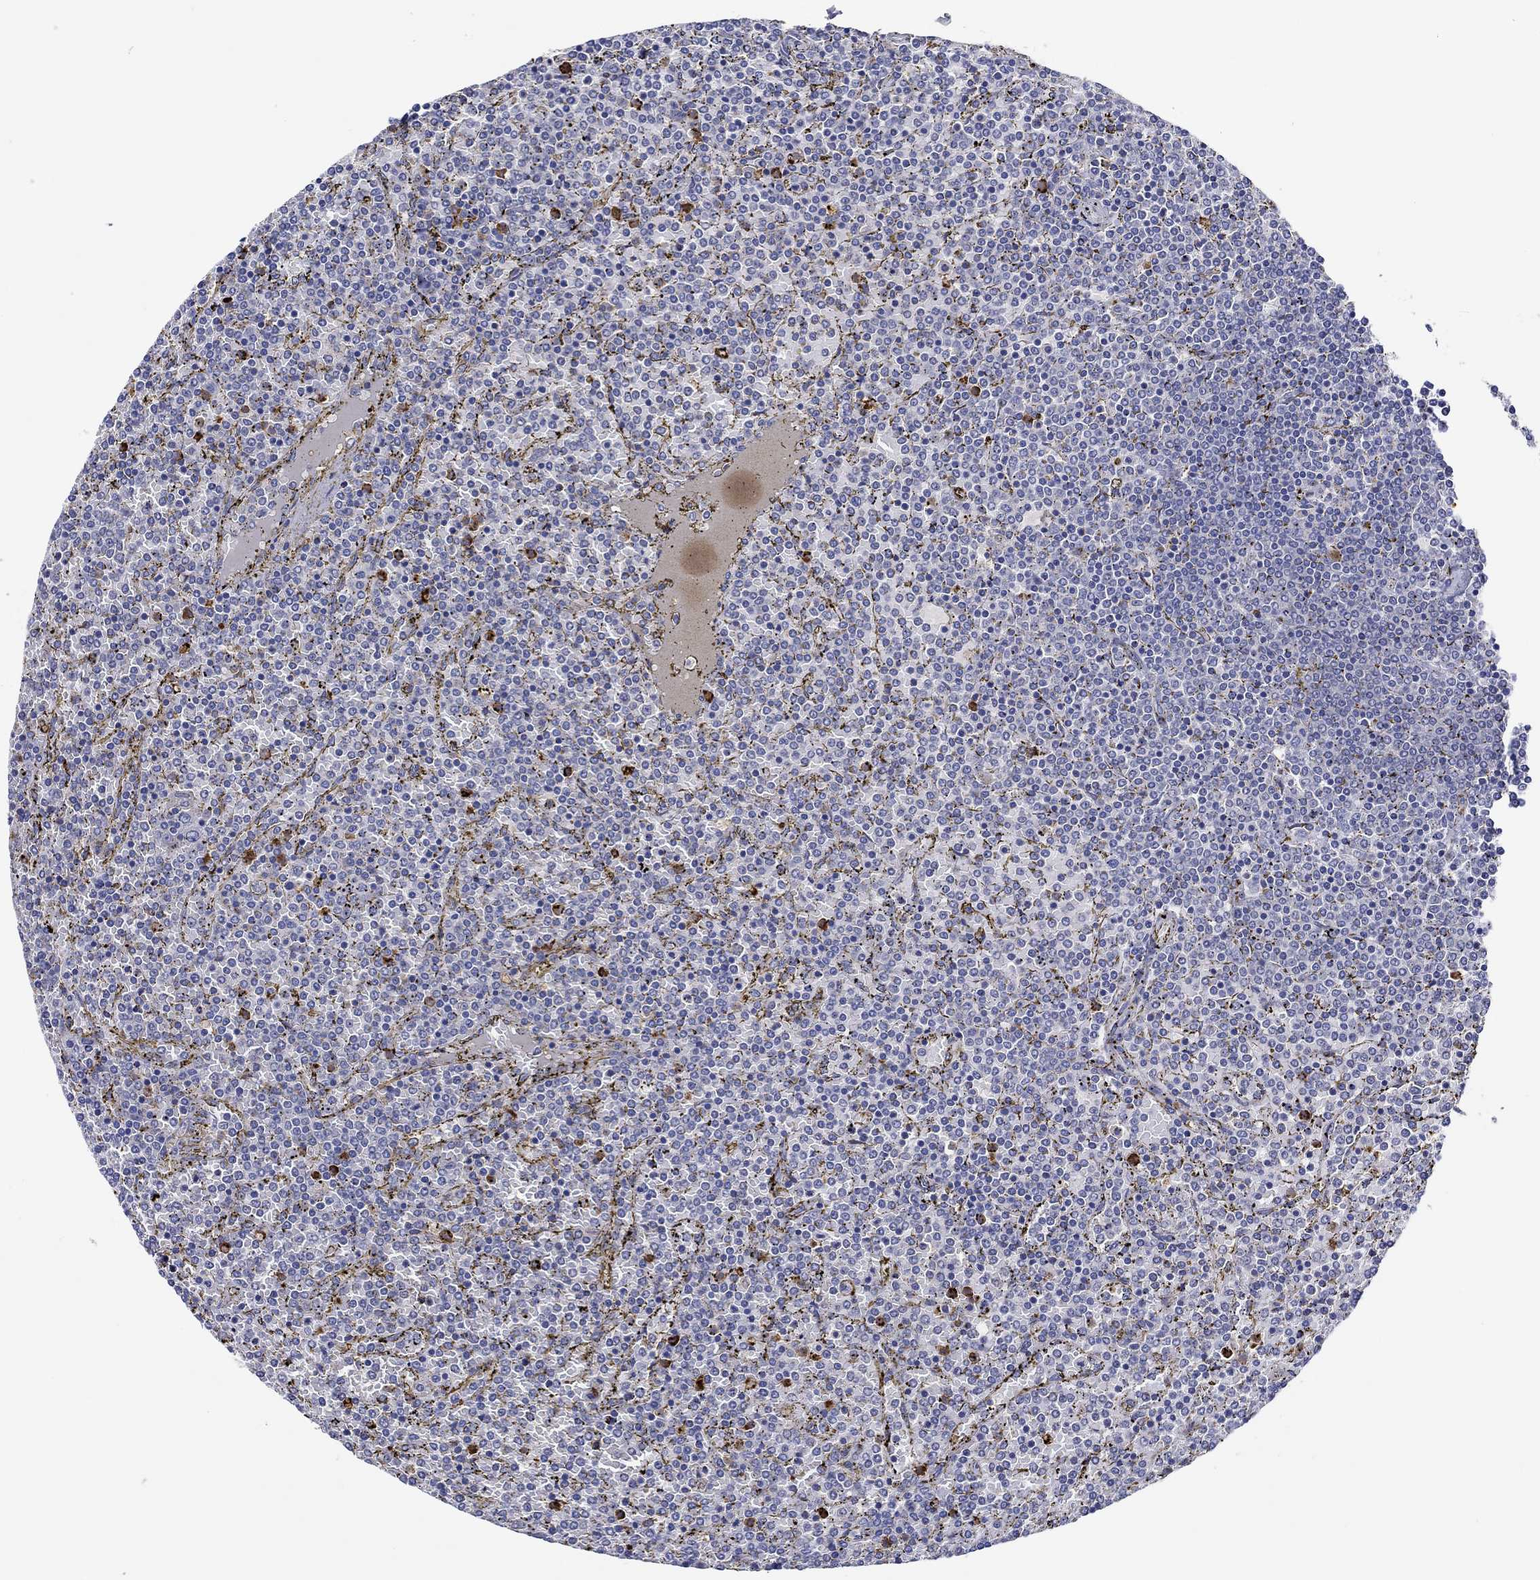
{"staining": {"intensity": "negative", "quantity": "none", "location": "none"}, "tissue": "lymphoma", "cell_type": "Tumor cells", "image_type": "cancer", "snomed": [{"axis": "morphology", "description": "Malignant lymphoma, non-Hodgkin's type, Low grade"}, {"axis": "topography", "description": "Spleen"}], "caption": "Low-grade malignant lymphoma, non-Hodgkin's type stained for a protein using immunohistochemistry (IHC) exhibits no expression tumor cells.", "gene": "CHIT1", "patient": {"sex": "female", "age": 77}}